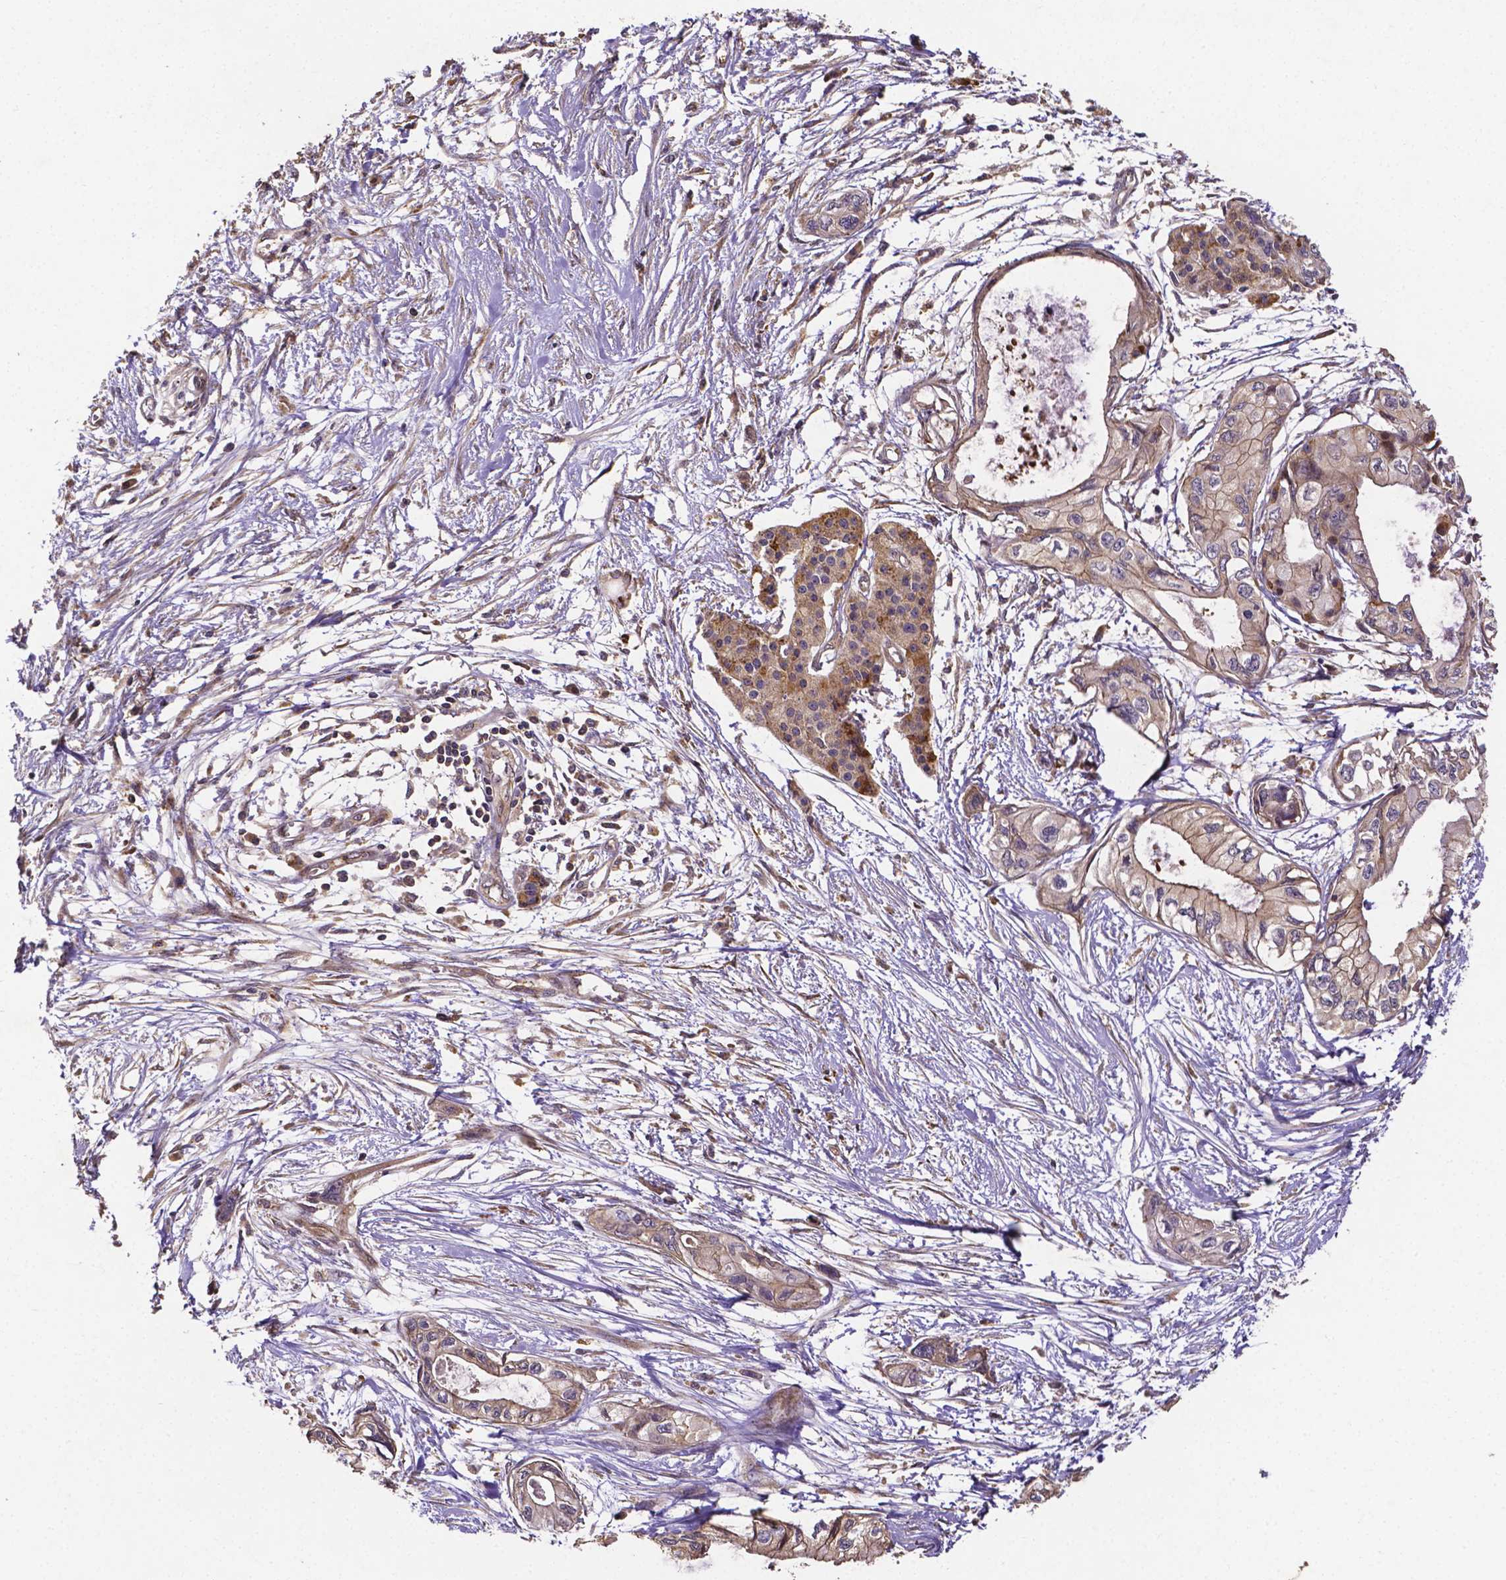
{"staining": {"intensity": "weak", "quantity": ">75%", "location": "cytoplasmic/membranous"}, "tissue": "pancreatic cancer", "cell_type": "Tumor cells", "image_type": "cancer", "snomed": [{"axis": "morphology", "description": "Adenocarcinoma, NOS"}, {"axis": "topography", "description": "Pancreas"}], "caption": "This photomicrograph shows immunohistochemistry staining of human adenocarcinoma (pancreatic), with low weak cytoplasmic/membranous positivity in about >75% of tumor cells.", "gene": "RNF123", "patient": {"sex": "female", "age": 76}}